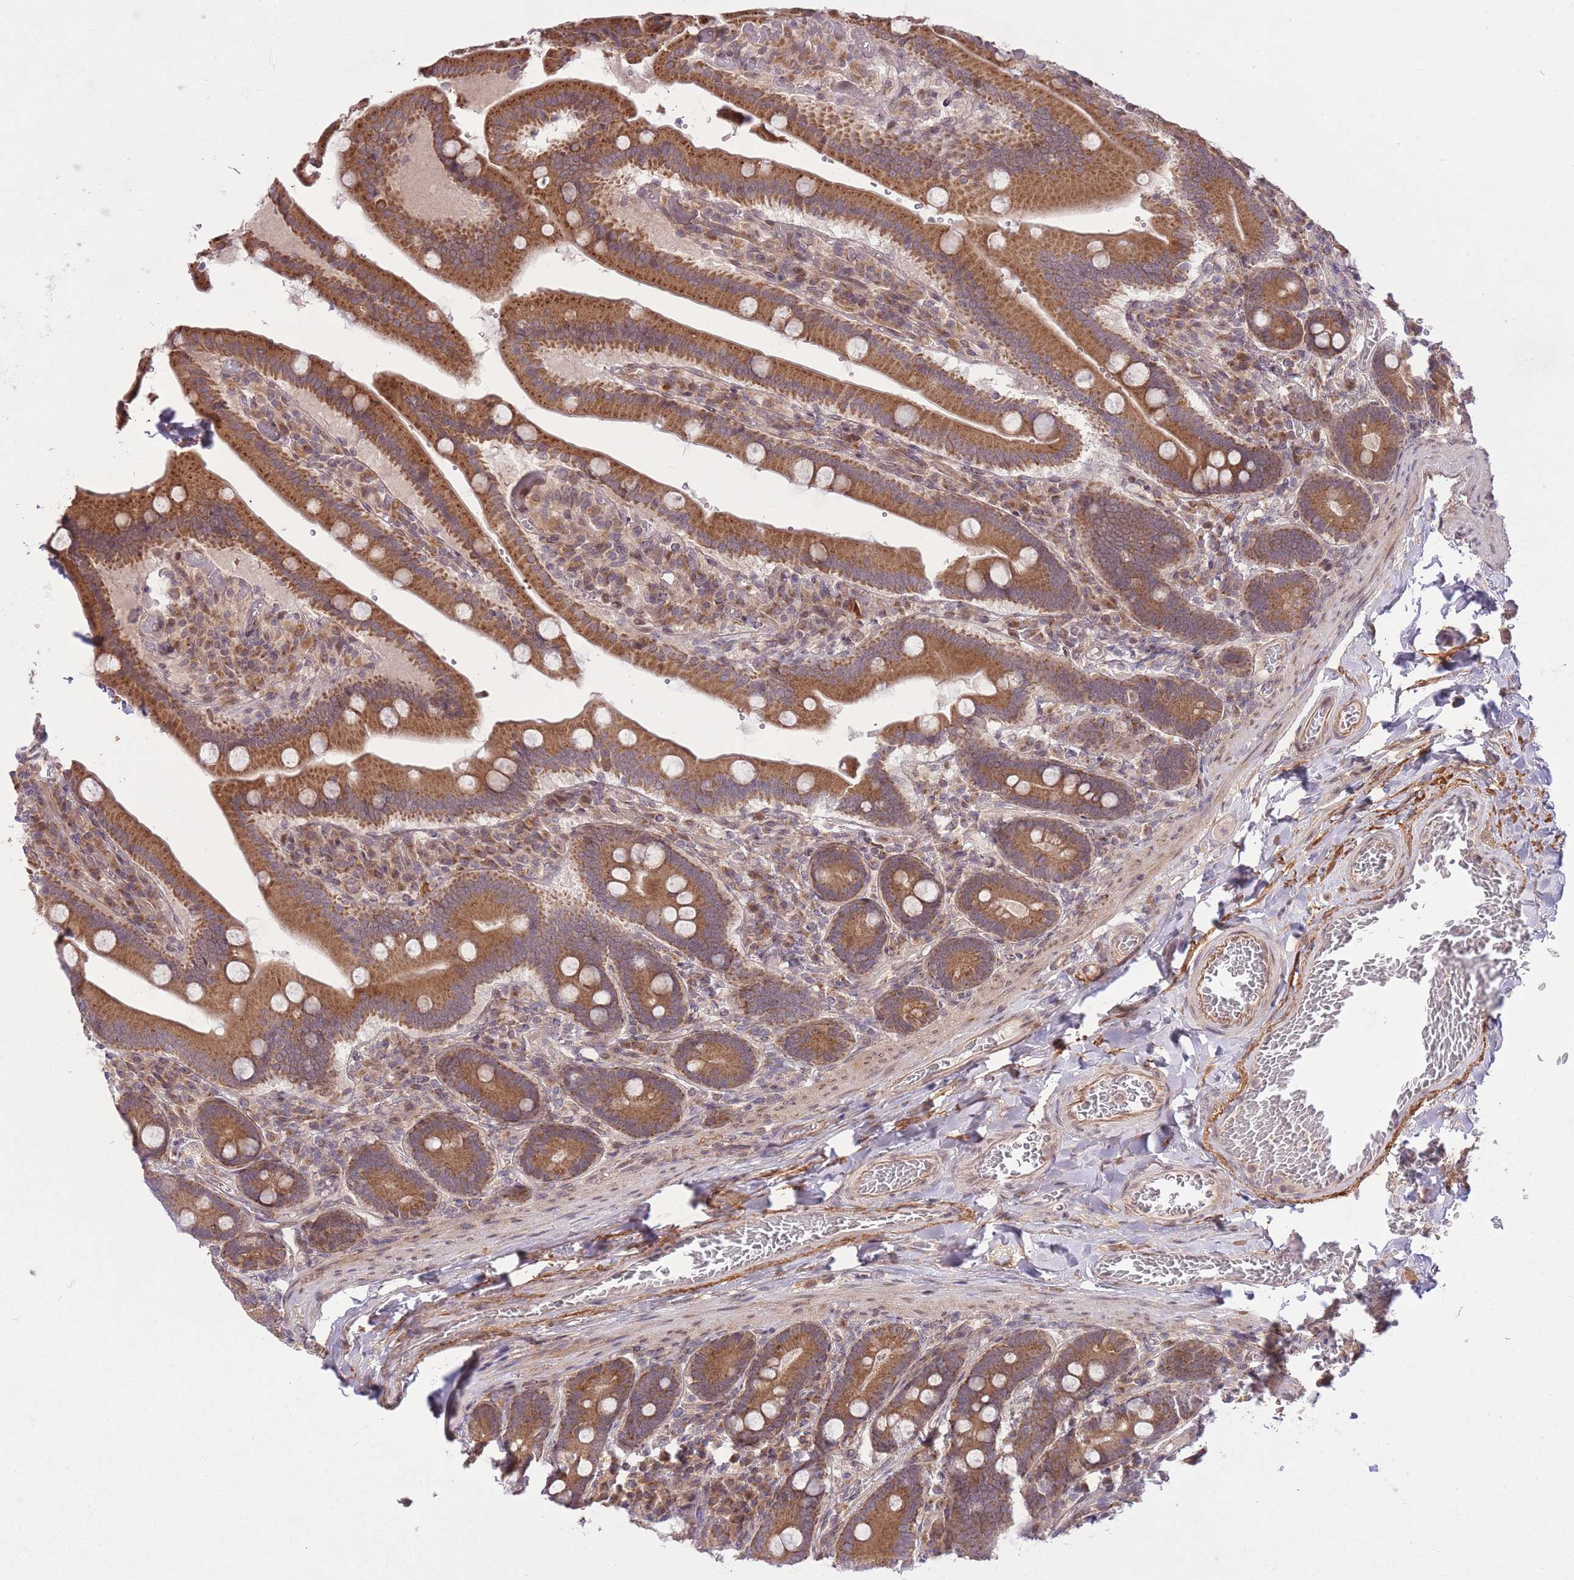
{"staining": {"intensity": "moderate", "quantity": ">75%", "location": "cytoplasmic/membranous"}, "tissue": "duodenum", "cell_type": "Glandular cells", "image_type": "normal", "snomed": [{"axis": "morphology", "description": "Normal tissue, NOS"}, {"axis": "topography", "description": "Duodenum"}], "caption": "A high-resolution micrograph shows immunohistochemistry (IHC) staining of benign duodenum, which displays moderate cytoplasmic/membranous positivity in about >75% of glandular cells. (IHC, brightfield microscopy, high magnification).", "gene": "ZNF391", "patient": {"sex": "female", "age": 62}}